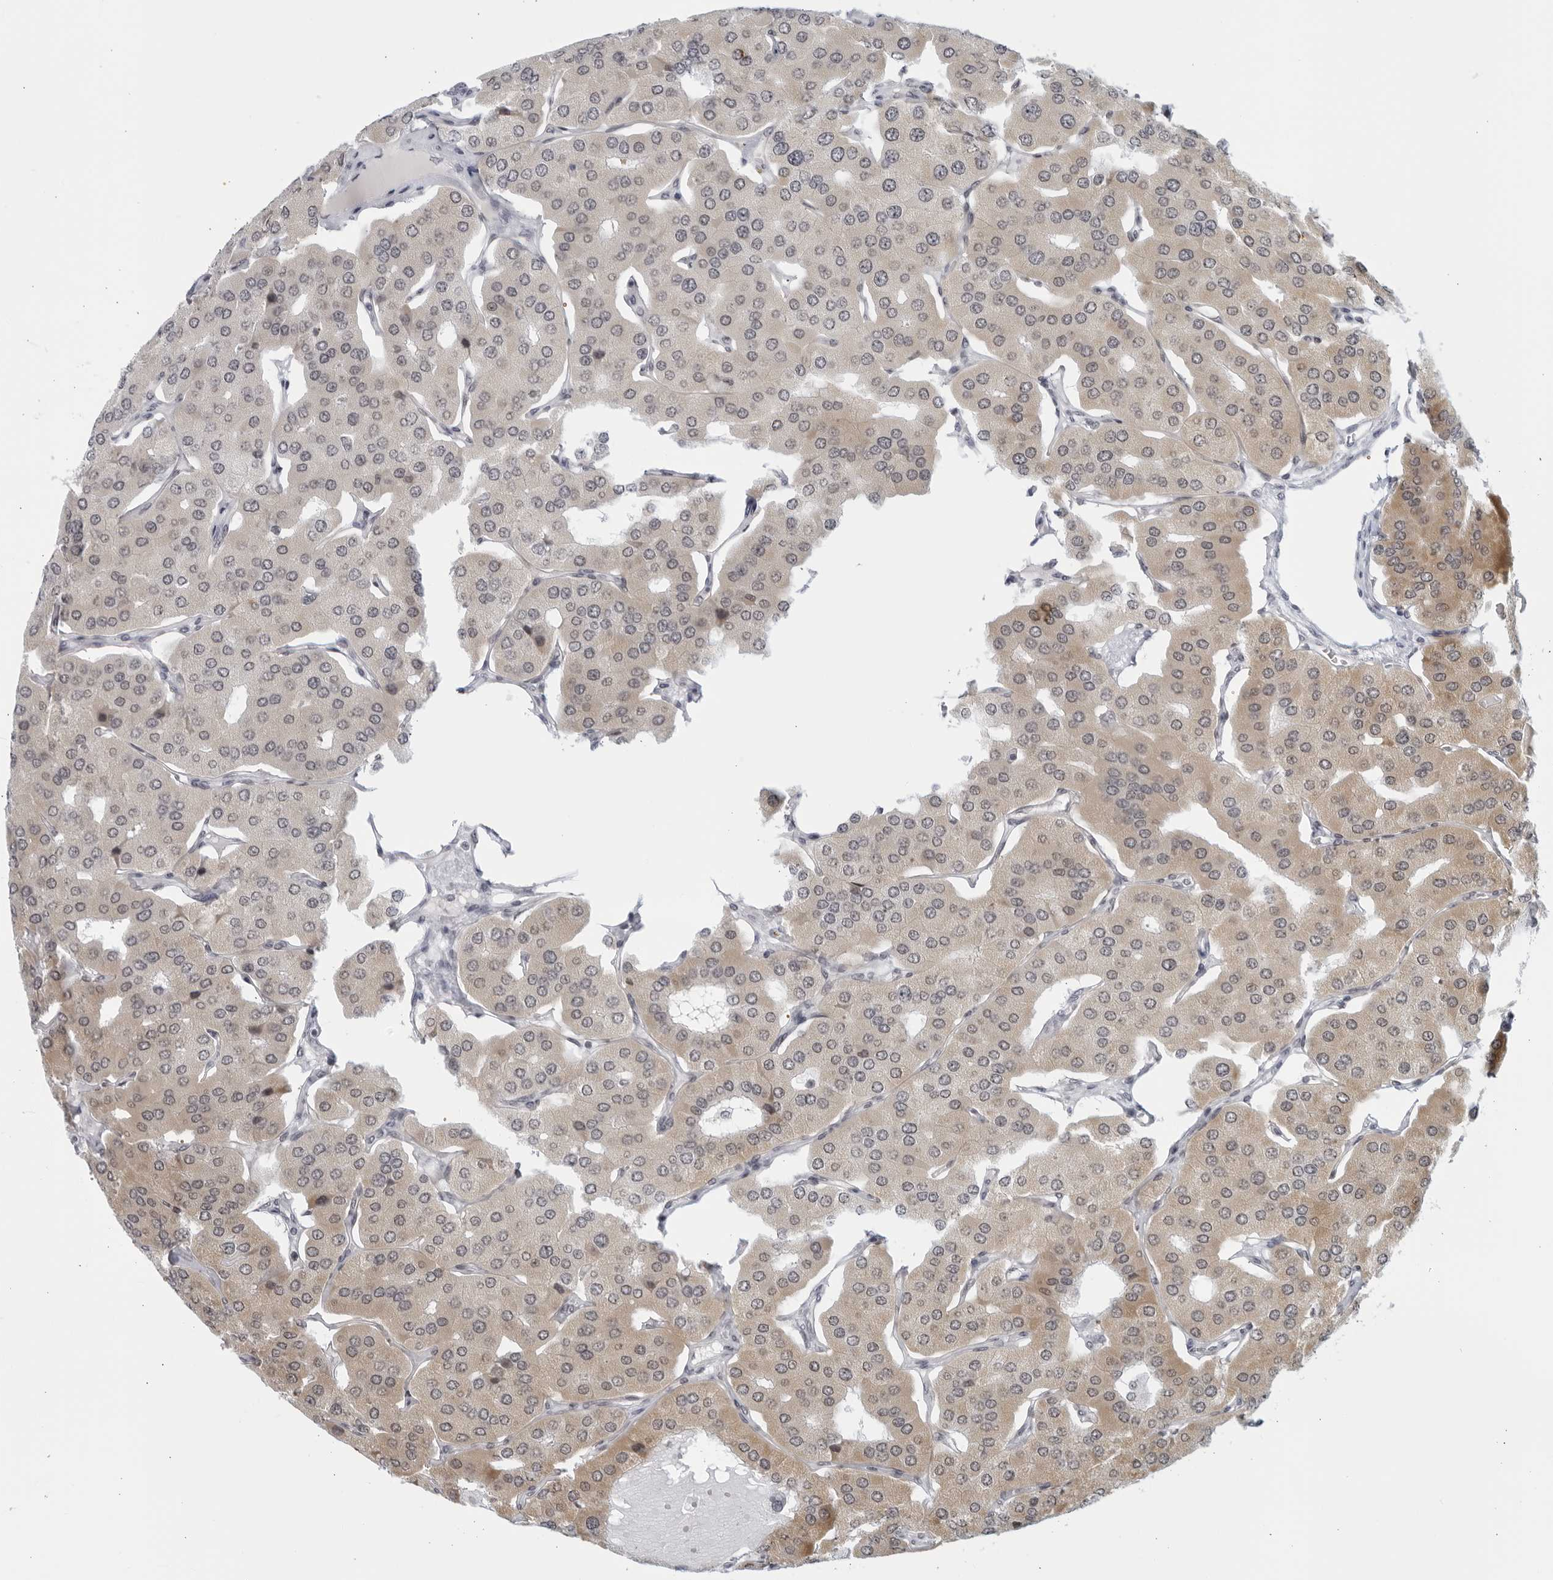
{"staining": {"intensity": "moderate", "quantity": "25%-75%", "location": "cytoplasmic/membranous,nuclear"}, "tissue": "parathyroid gland", "cell_type": "Glandular cells", "image_type": "normal", "snomed": [{"axis": "morphology", "description": "Normal tissue, NOS"}, {"axis": "morphology", "description": "Adenoma, NOS"}, {"axis": "topography", "description": "Parathyroid gland"}], "caption": "IHC staining of benign parathyroid gland, which demonstrates medium levels of moderate cytoplasmic/membranous,nuclear staining in about 25%-75% of glandular cells indicating moderate cytoplasmic/membranous,nuclear protein positivity. The staining was performed using DAB (brown) for protein detection and nuclei were counterstained in hematoxylin (blue).", "gene": "RAB11FIP3", "patient": {"sex": "female", "age": 86}}